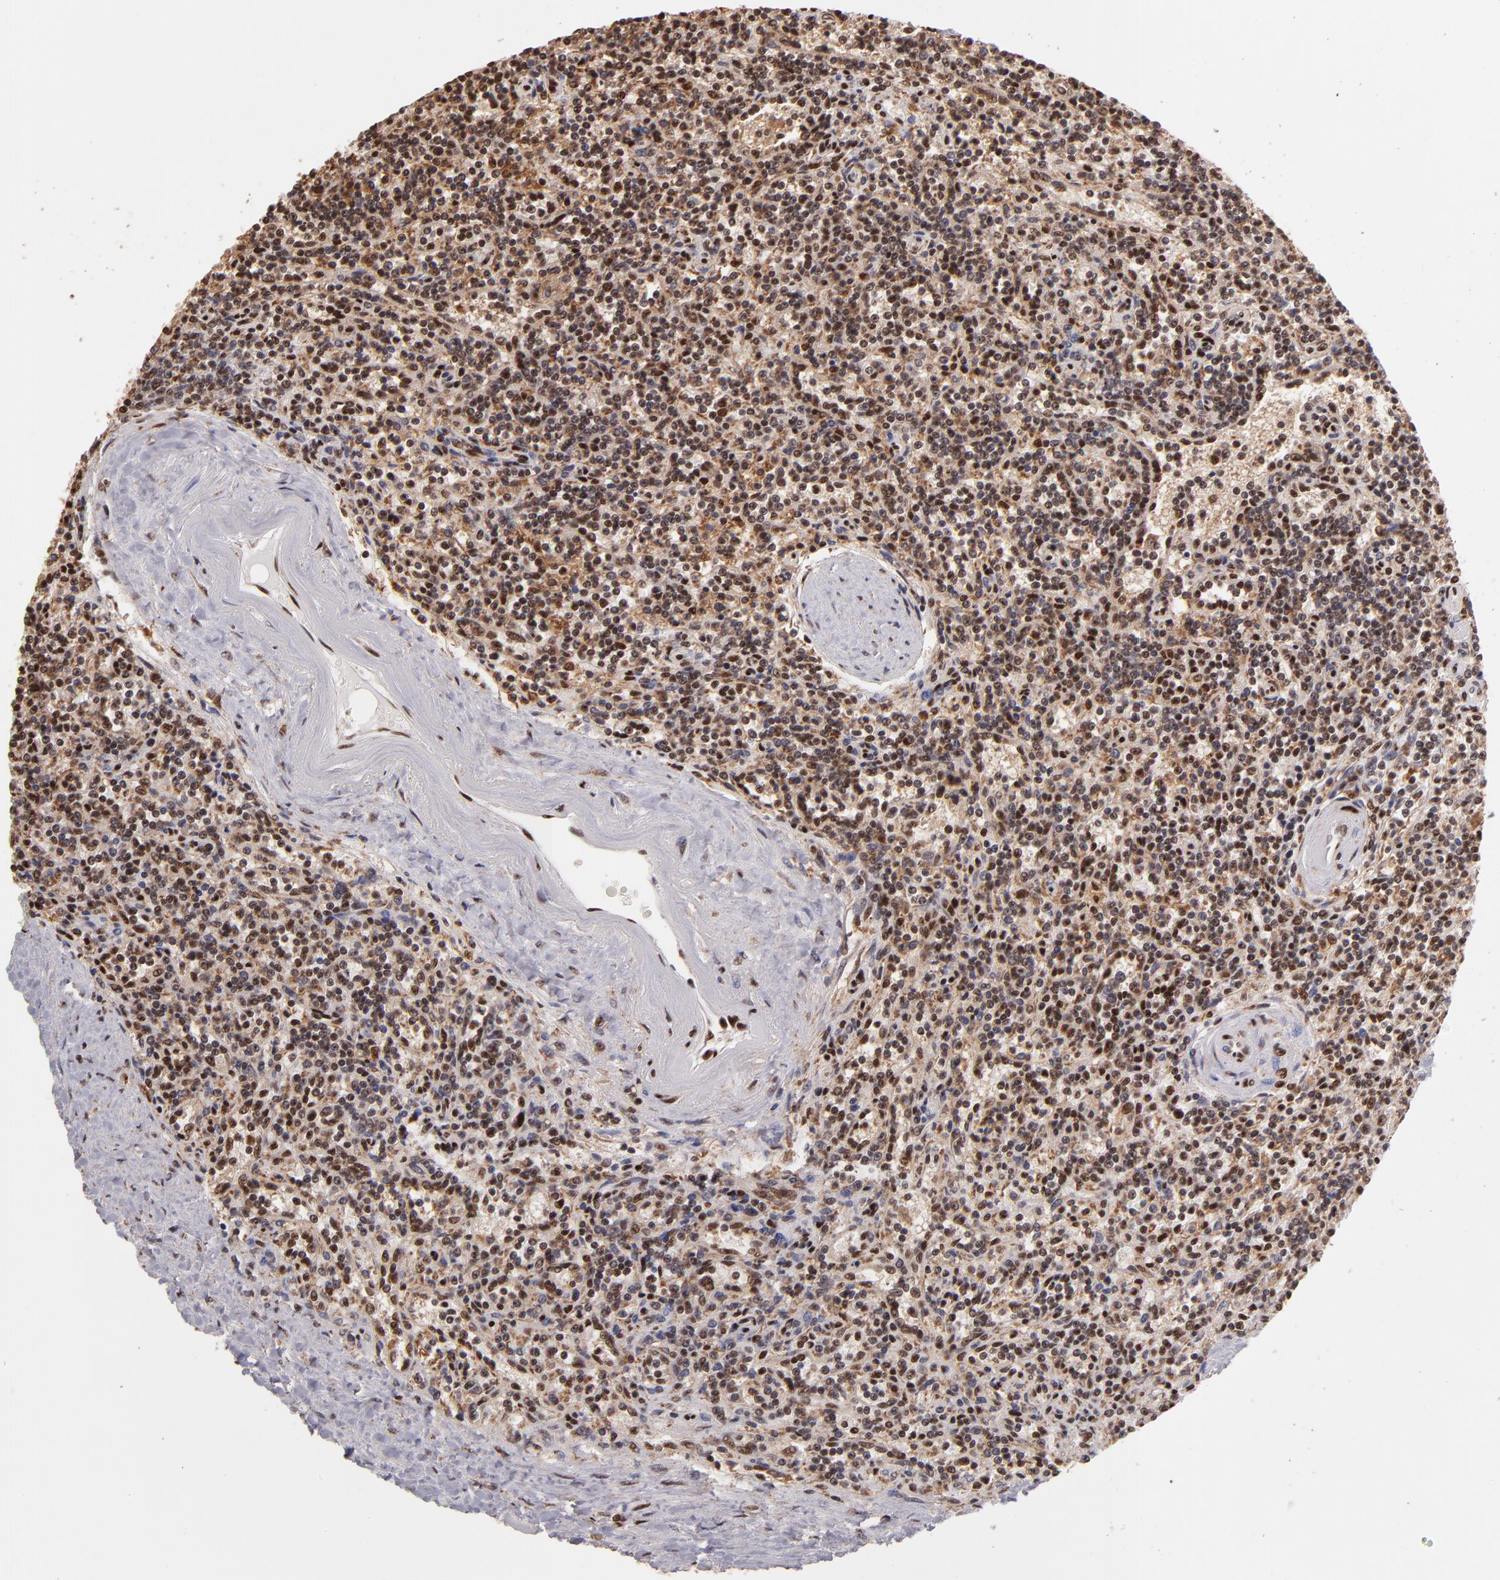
{"staining": {"intensity": "strong", "quantity": ">75%", "location": "nuclear"}, "tissue": "lymphoma", "cell_type": "Tumor cells", "image_type": "cancer", "snomed": [{"axis": "morphology", "description": "Malignant lymphoma, non-Hodgkin's type, Low grade"}, {"axis": "topography", "description": "Spleen"}], "caption": "DAB (3,3'-diaminobenzidine) immunohistochemical staining of human low-grade malignant lymphoma, non-Hodgkin's type reveals strong nuclear protein expression in about >75% of tumor cells. The staining was performed using DAB (3,3'-diaminobenzidine), with brown indicating positive protein expression. Nuclei are stained blue with hematoxylin.", "gene": "SP1", "patient": {"sex": "male", "age": 73}}